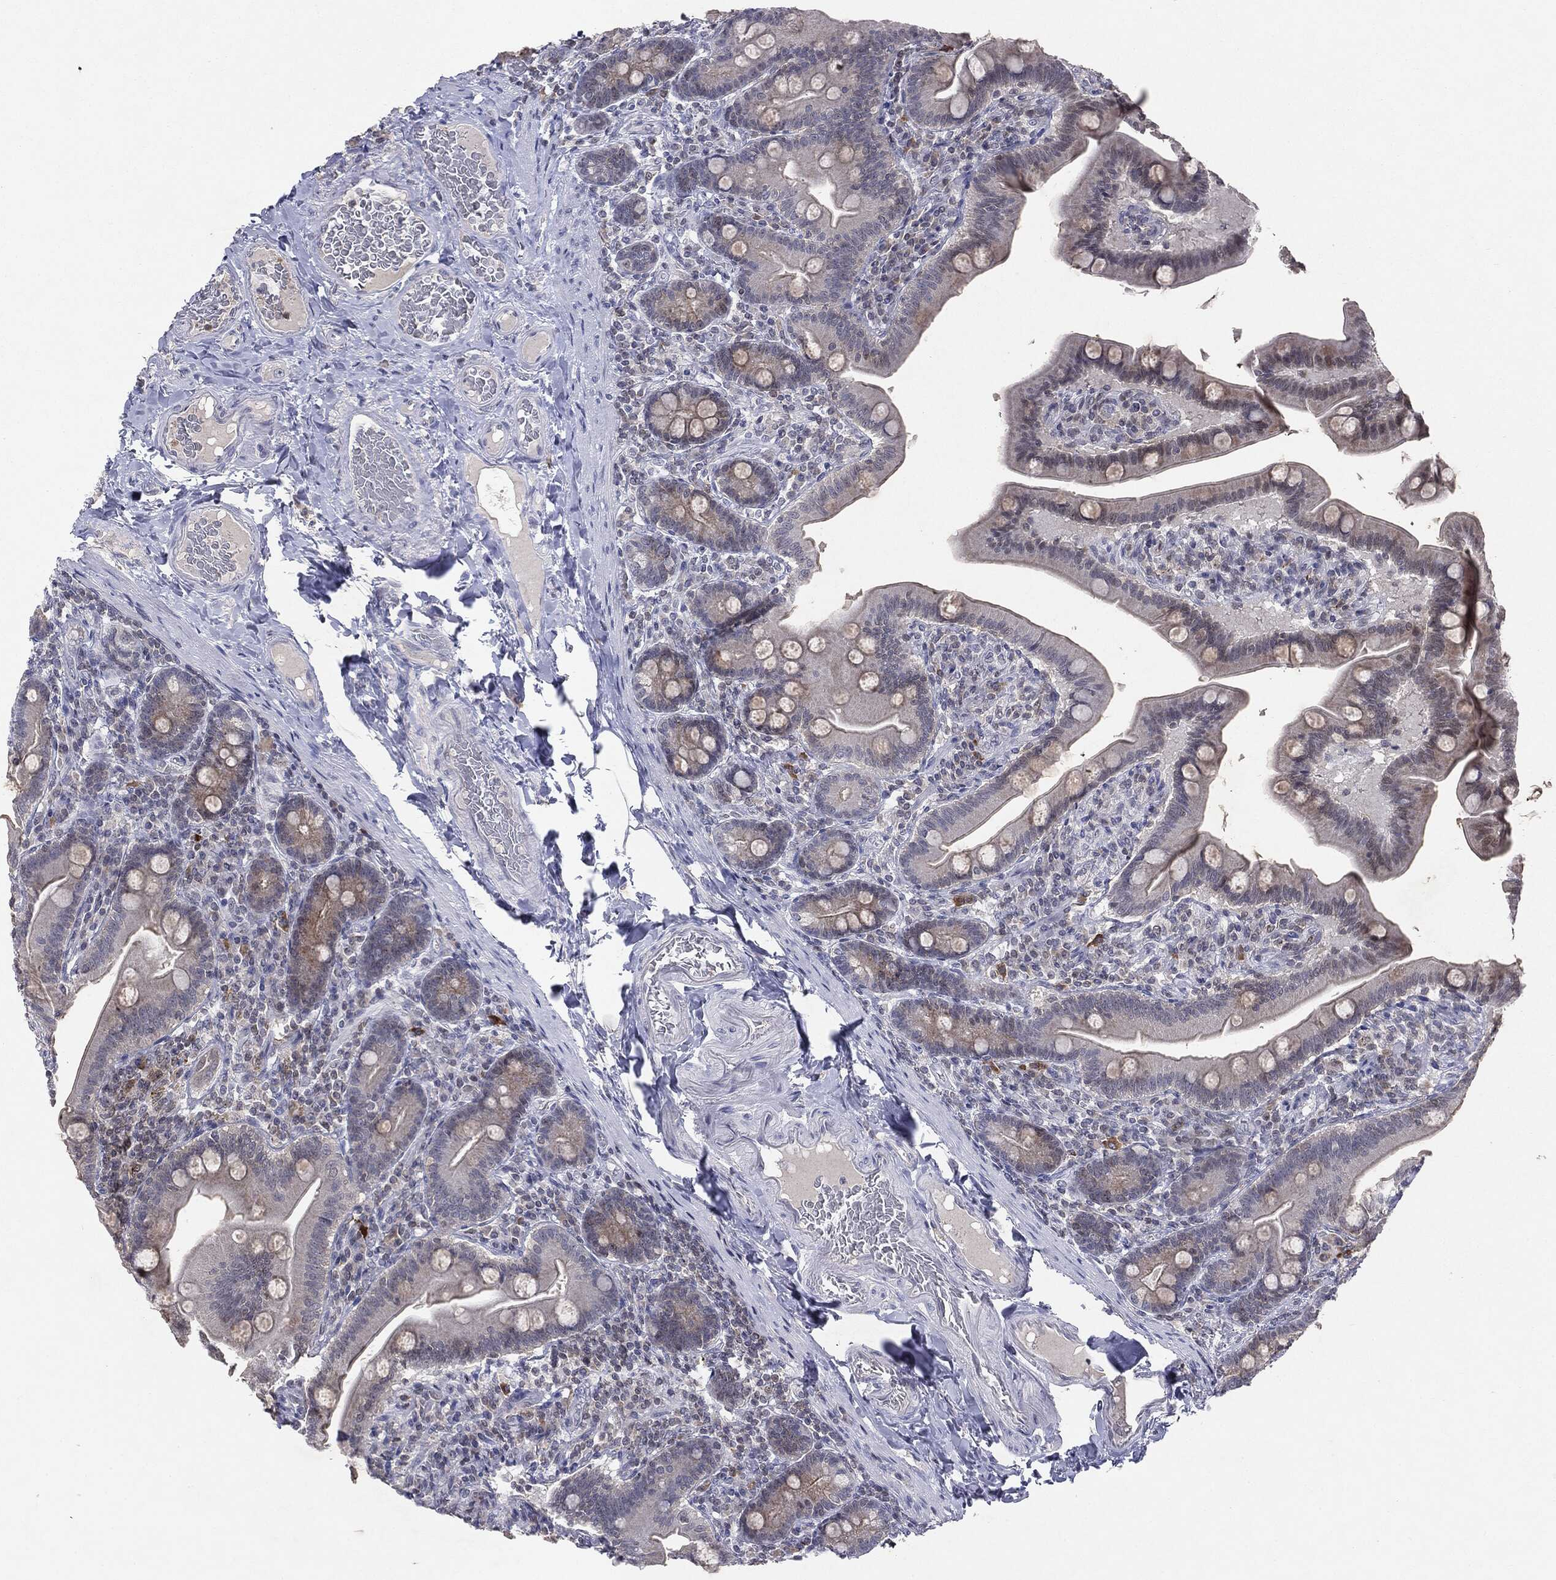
{"staining": {"intensity": "weak", "quantity": "<25%", "location": "cytoplasmic/membranous"}, "tissue": "small intestine", "cell_type": "Glandular cells", "image_type": "normal", "snomed": [{"axis": "morphology", "description": "Normal tissue, NOS"}, {"axis": "topography", "description": "Small intestine"}], "caption": "Image shows no significant protein staining in glandular cells of benign small intestine.", "gene": "KIF2C", "patient": {"sex": "male", "age": 66}}